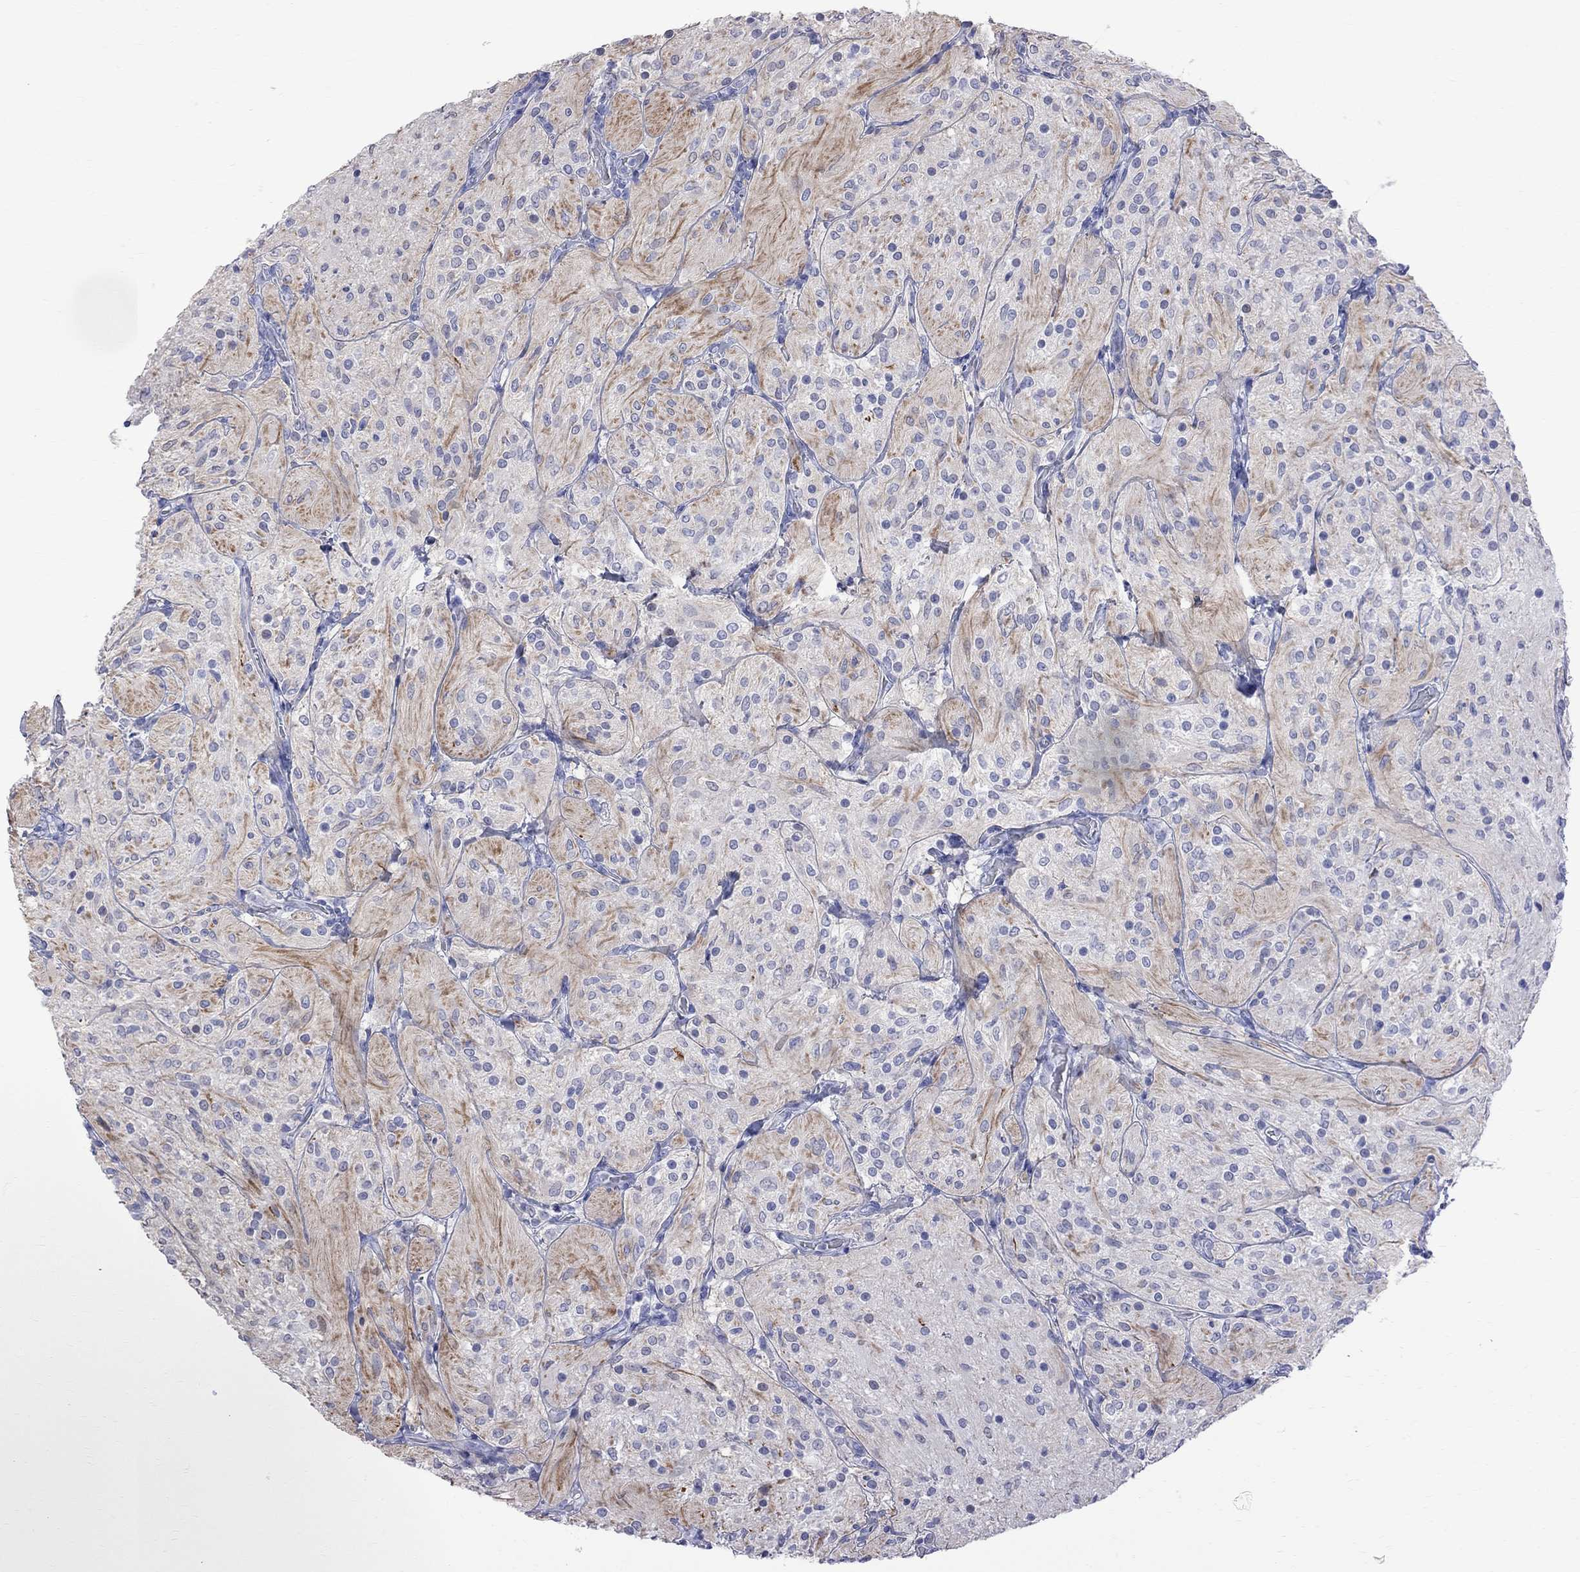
{"staining": {"intensity": "negative", "quantity": "none", "location": "none"}, "tissue": "glioma", "cell_type": "Tumor cells", "image_type": "cancer", "snomed": [{"axis": "morphology", "description": "Glioma, malignant, Low grade"}, {"axis": "topography", "description": "Brain"}], "caption": "IHC of human glioma displays no staining in tumor cells.", "gene": "S100A3", "patient": {"sex": "male", "age": 3}}